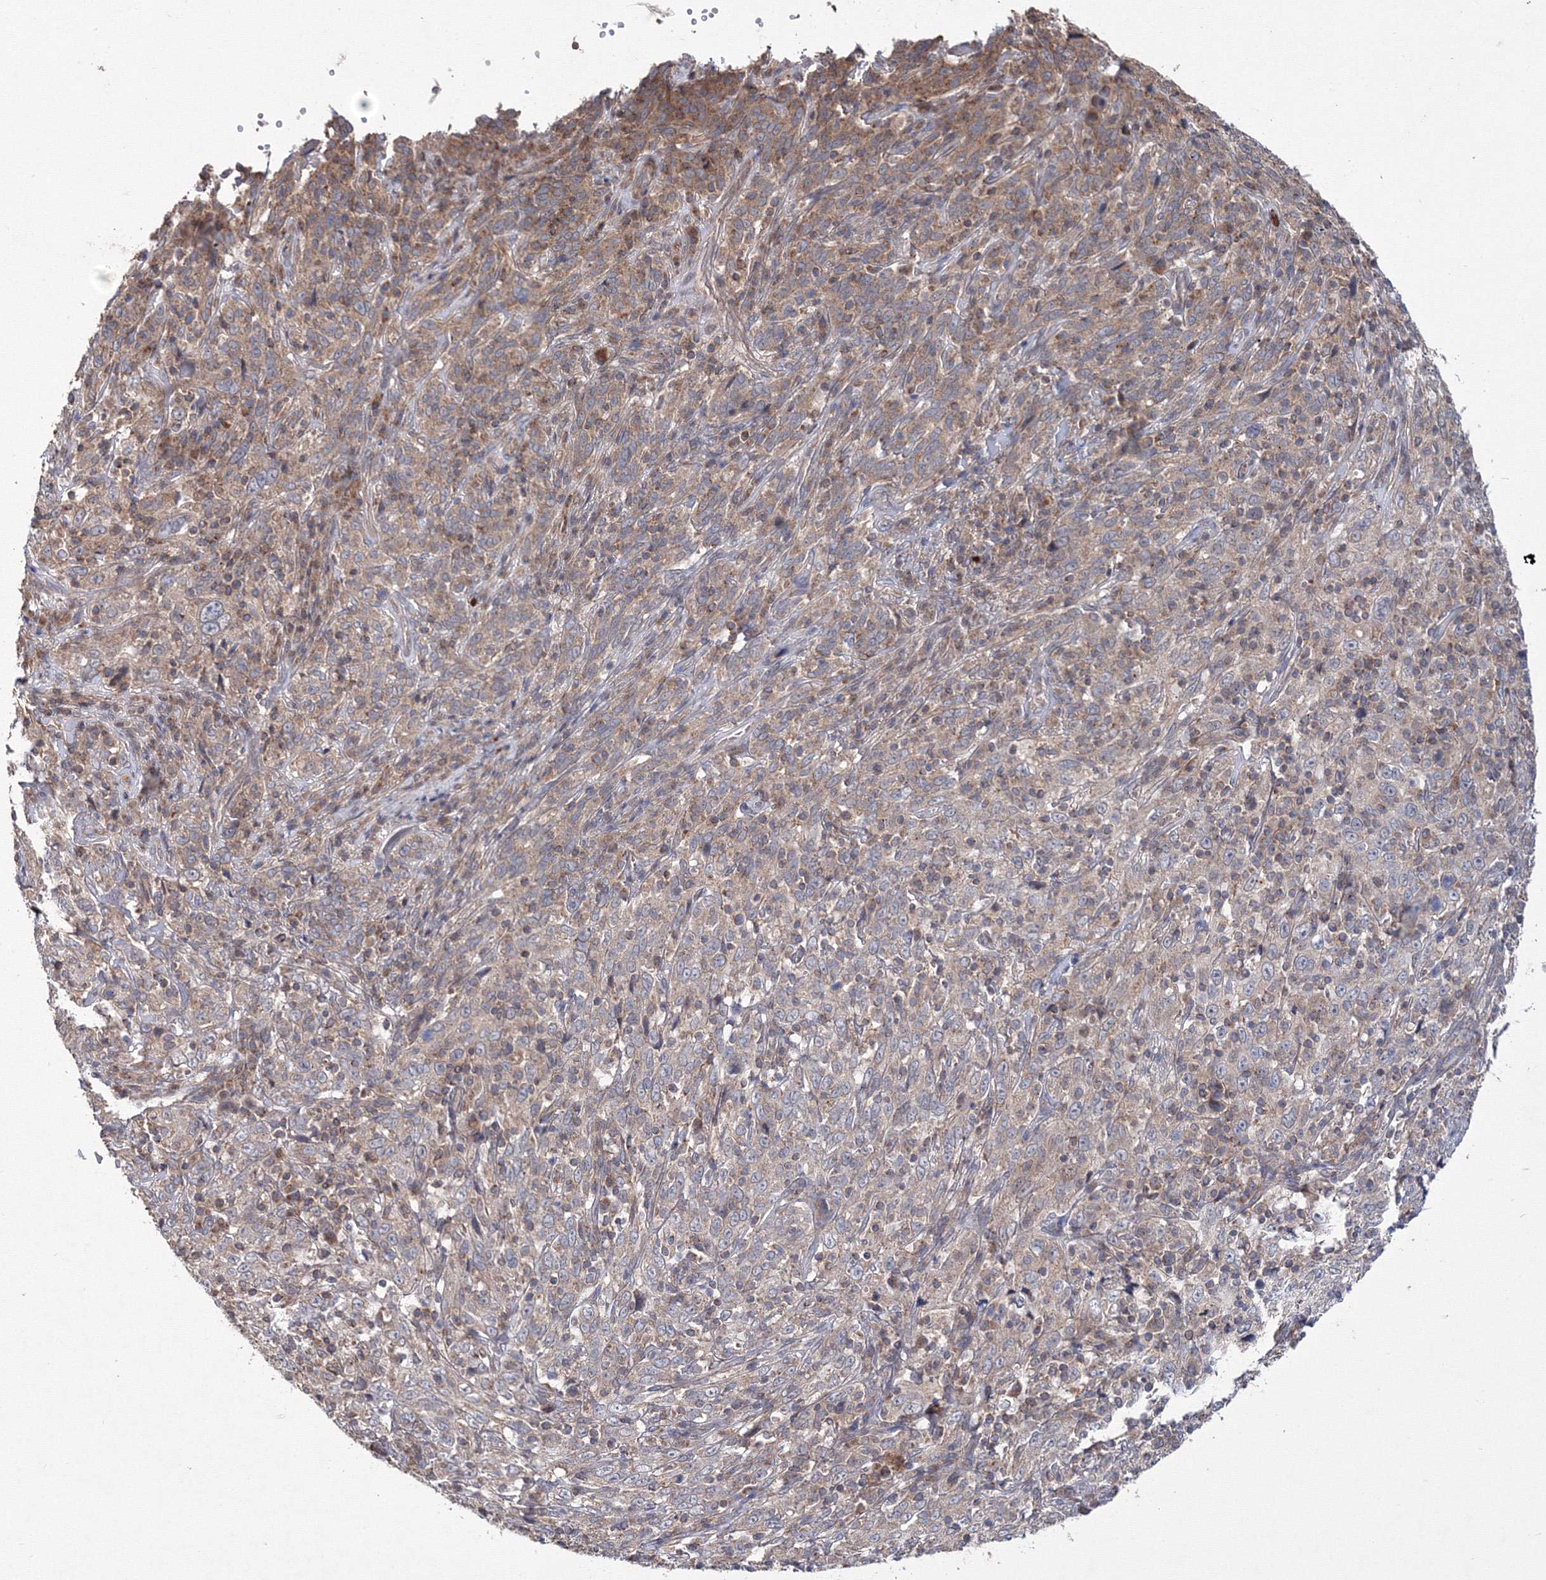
{"staining": {"intensity": "moderate", "quantity": "<25%", "location": "cytoplasmic/membranous"}, "tissue": "cervical cancer", "cell_type": "Tumor cells", "image_type": "cancer", "snomed": [{"axis": "morphology", "description": "Squamous cell carcinoma, NOS"}, {"axis": "topography", "description": "Cervix"}], "caption": "Immunohistochemical staining of human squamous cell carcinoma (cervical) reveals low levels of moderate cytoplasmic/membranous protein expression in approximately <25% of tumor cells.", "gene": "PPP2R2B", "patient": {"sex": "female", "age": 46}}